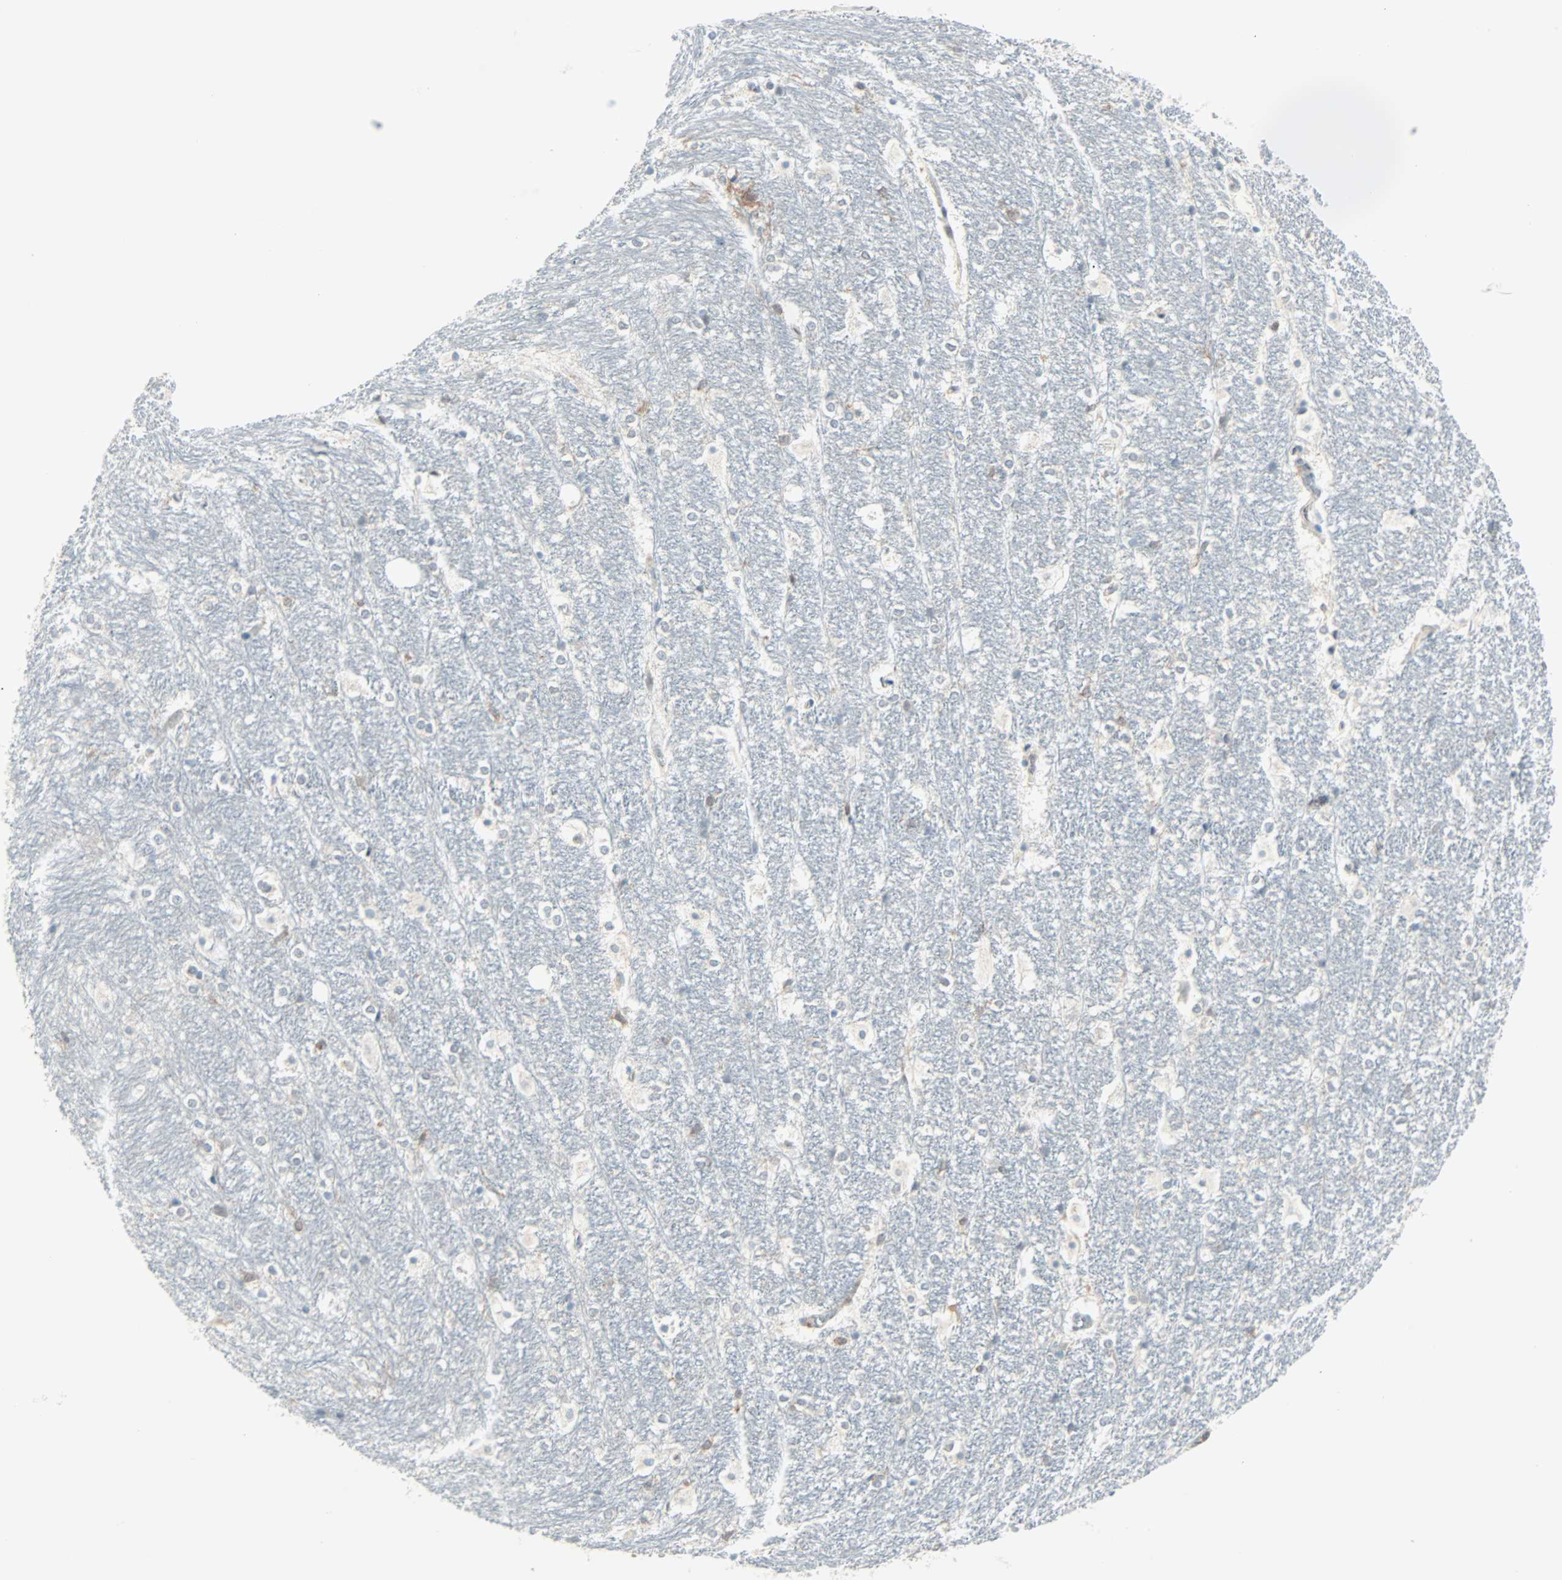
{"staining": {"intensity": "negative", "quantity": "none", "location": "none"}, "tissue": "hippocampus", "cell_type": "Glial cells", "image_type": "normal", "snomed": [{"axis": "morphology", "description": "Normal tissue, NOS"}, {"axis": "topography", "description": "Hippocampus"}], "caption": "Immunohistochemistry (IHC) of unremarkable human hippocampus displays no staining in glial cells.", "gene": "SMIM8", "patient": {"sex": "female", "age": 19}}